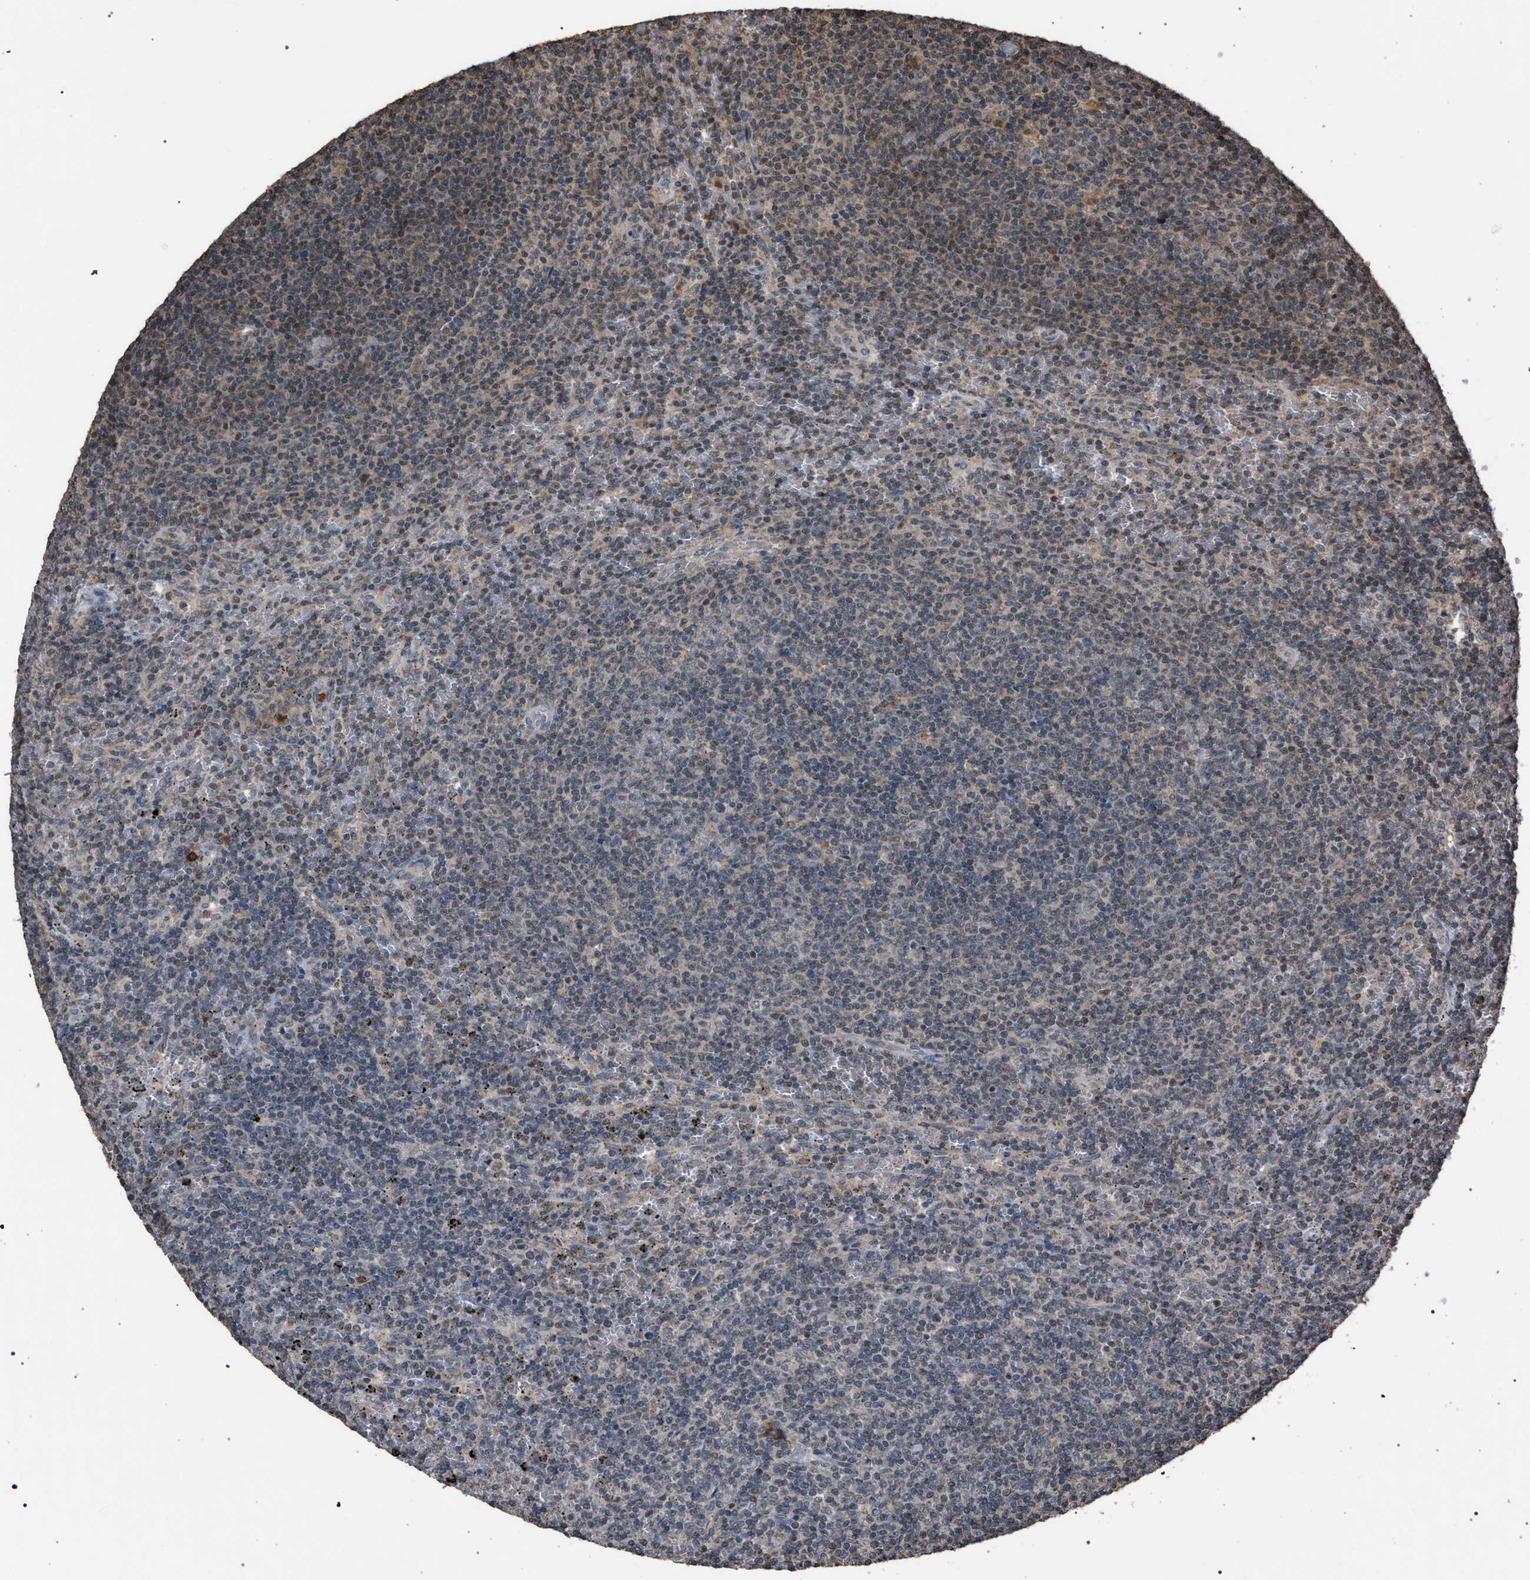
{"staining": {"intensity": "weak", "quantity": "<25%", "location": "cytoplasmic/membranous"}, "tissue": "lymphoma", "cell_type": "Tumor cells", "image_type": "cancer", "snomed": [{"axis": "morphology", "description": "Malignant lymphoma, non-Hodgkin's type, Low grade"}, {"axis": "topography", "description": "Spleen"}], "caption": "IHC image of neoplastic tissue: human malignant lymphoma, non-Hodgkin's type (low-grade) stained with DAB demonstrates no significant protein expression in tumor cells. (IHC, brightfield microscopy, high magnification).", "gene": "NAA35", "patient": {"sex": "female", "age": 19}}